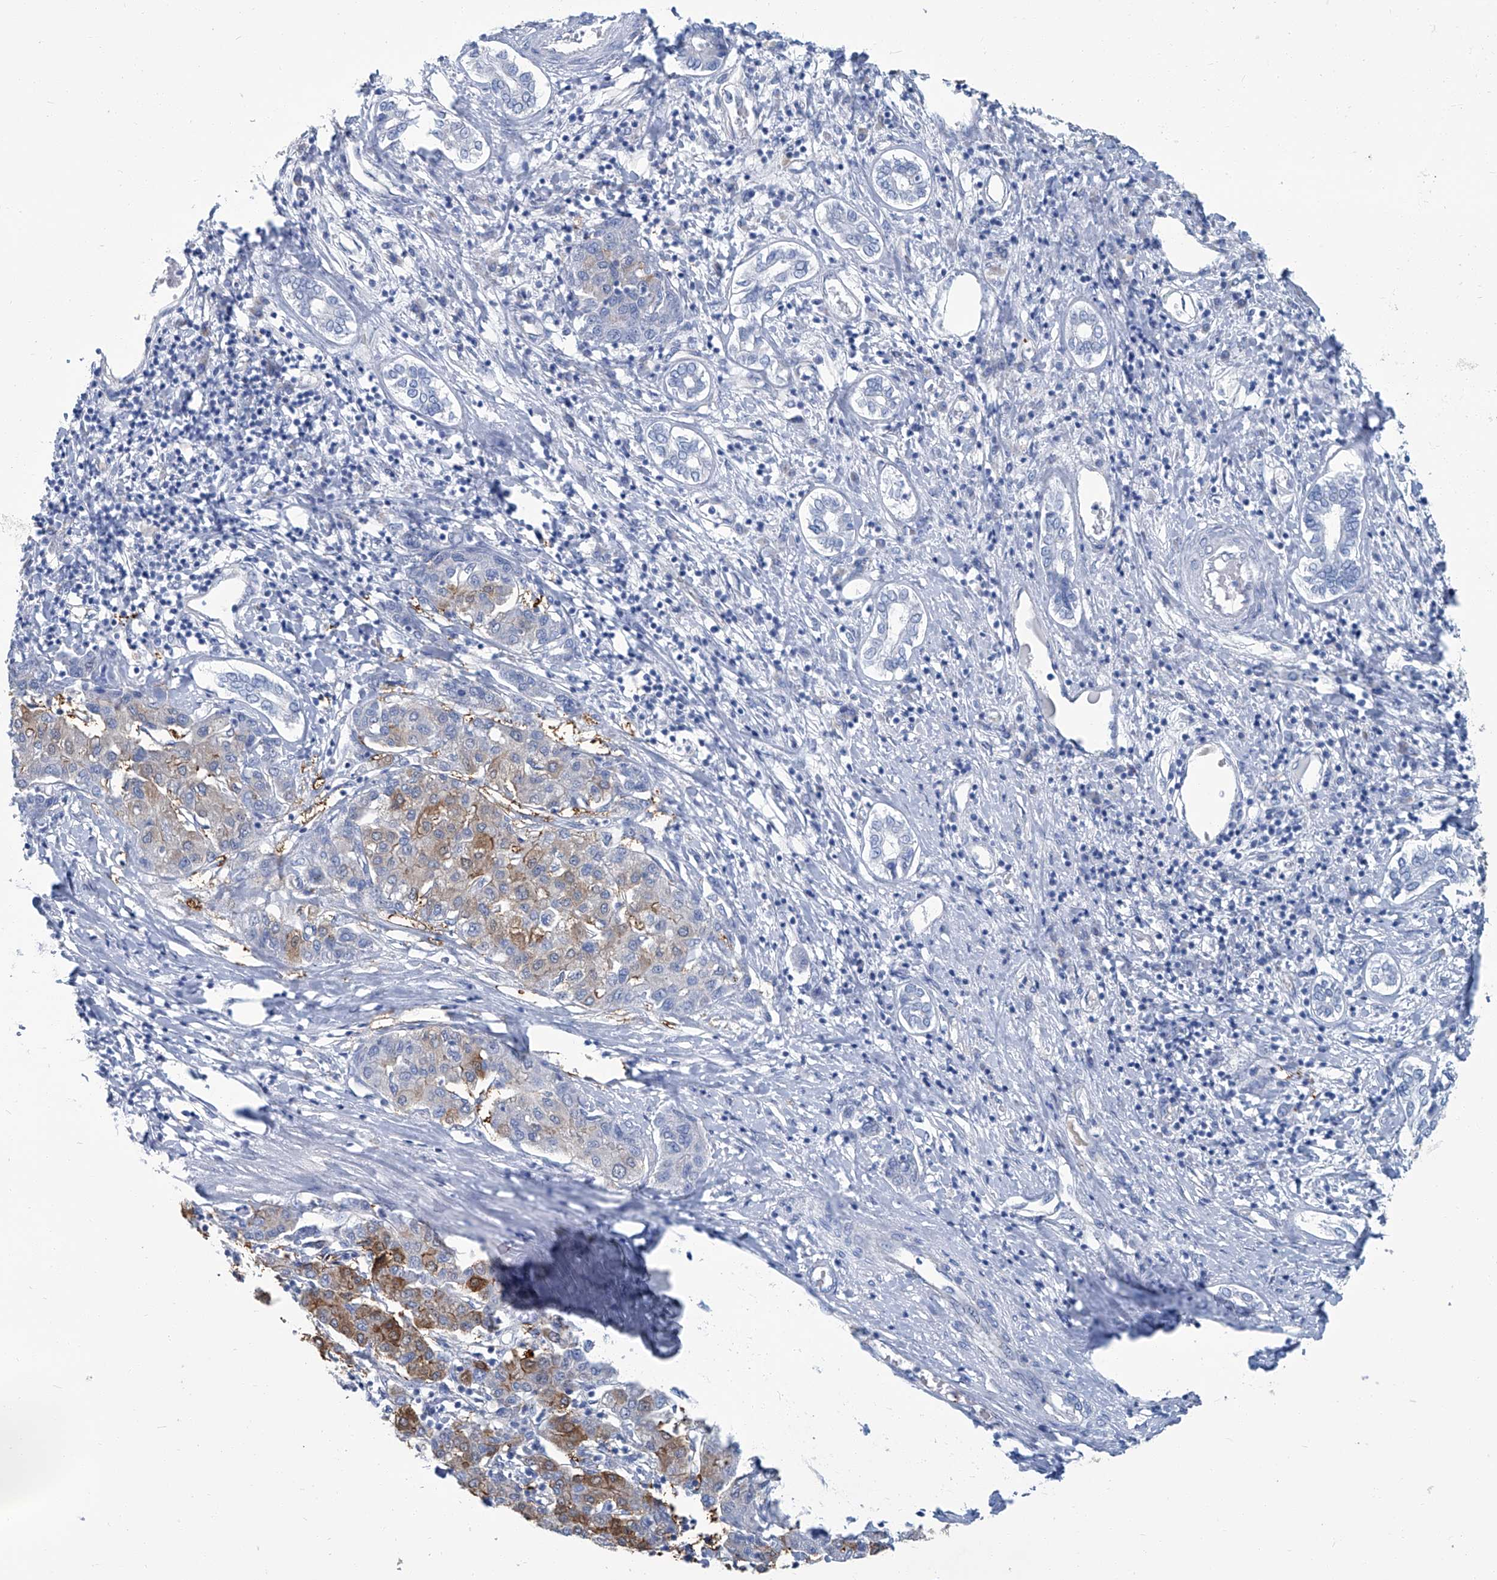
{"staining": {"intensity": "weak", "quantity": "25%-75%", "location": "cytoplasmic/membranous"}, "tissue": "liver cancer", "cell_type": "Tumor cells", "image_type": "cancer", "snomed": [{"axis": "morphology", "description": "Carcinoma, Hepatocellular, NOS"}, {"axis": "topography", "description": "Liver"}], "caption": "Immunohistochemical staining of human liver hepatocellular carcinoma shows weak cytoplasmic/membranous protein staining in approximately 25%-75% of tumor cells. The protein of interest is shown in brown color, while the nuclei are stained blue.", "gene": "PFKL", "patient": {"sex": "male", "age": 65}}